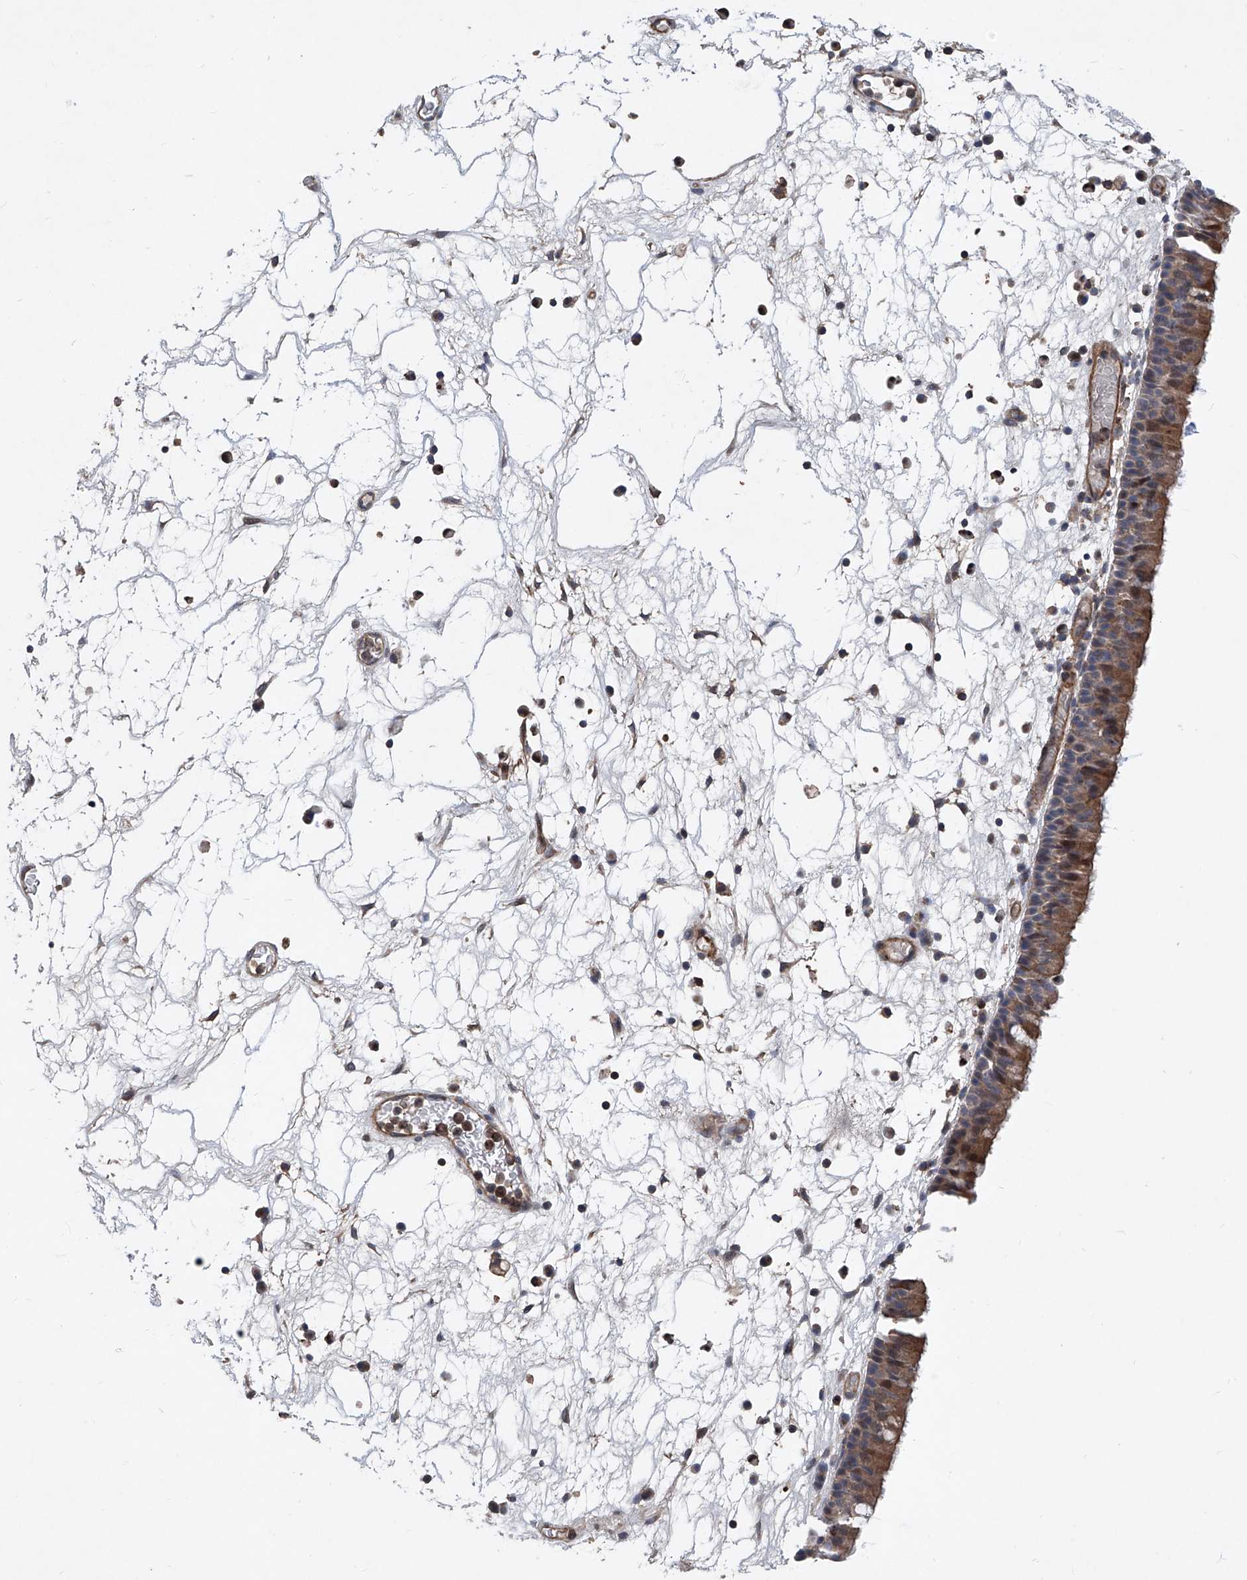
{"staining": {"intensity": "moderate", "quantity": ">75%", "location": "cytoplasmic/membranous"}, "tissue": "nasopharynx", "cell_type": "Respiratory epithelial cells", "image_type": "normal", "snomed": [{"axis": "morphology", "description": "Normal tissue, NOS"}, {"axis": "morphology", "description": "Inflammation, NOS"}, {"axis": "morphology", "description": "Malignant melanoma, Metastatic site"}, {"axis": "topography", "description": "Nasopharynx"}], "caption": "Protein staining by immunohistochemistry exhibits moderate cytoplasmic/membranous staining in about >75% of respiratory epithelial cells in unremarkable nasopharynx.", "gene": "NT5C3A", "patient": {"sex": "male", "age": 70}}